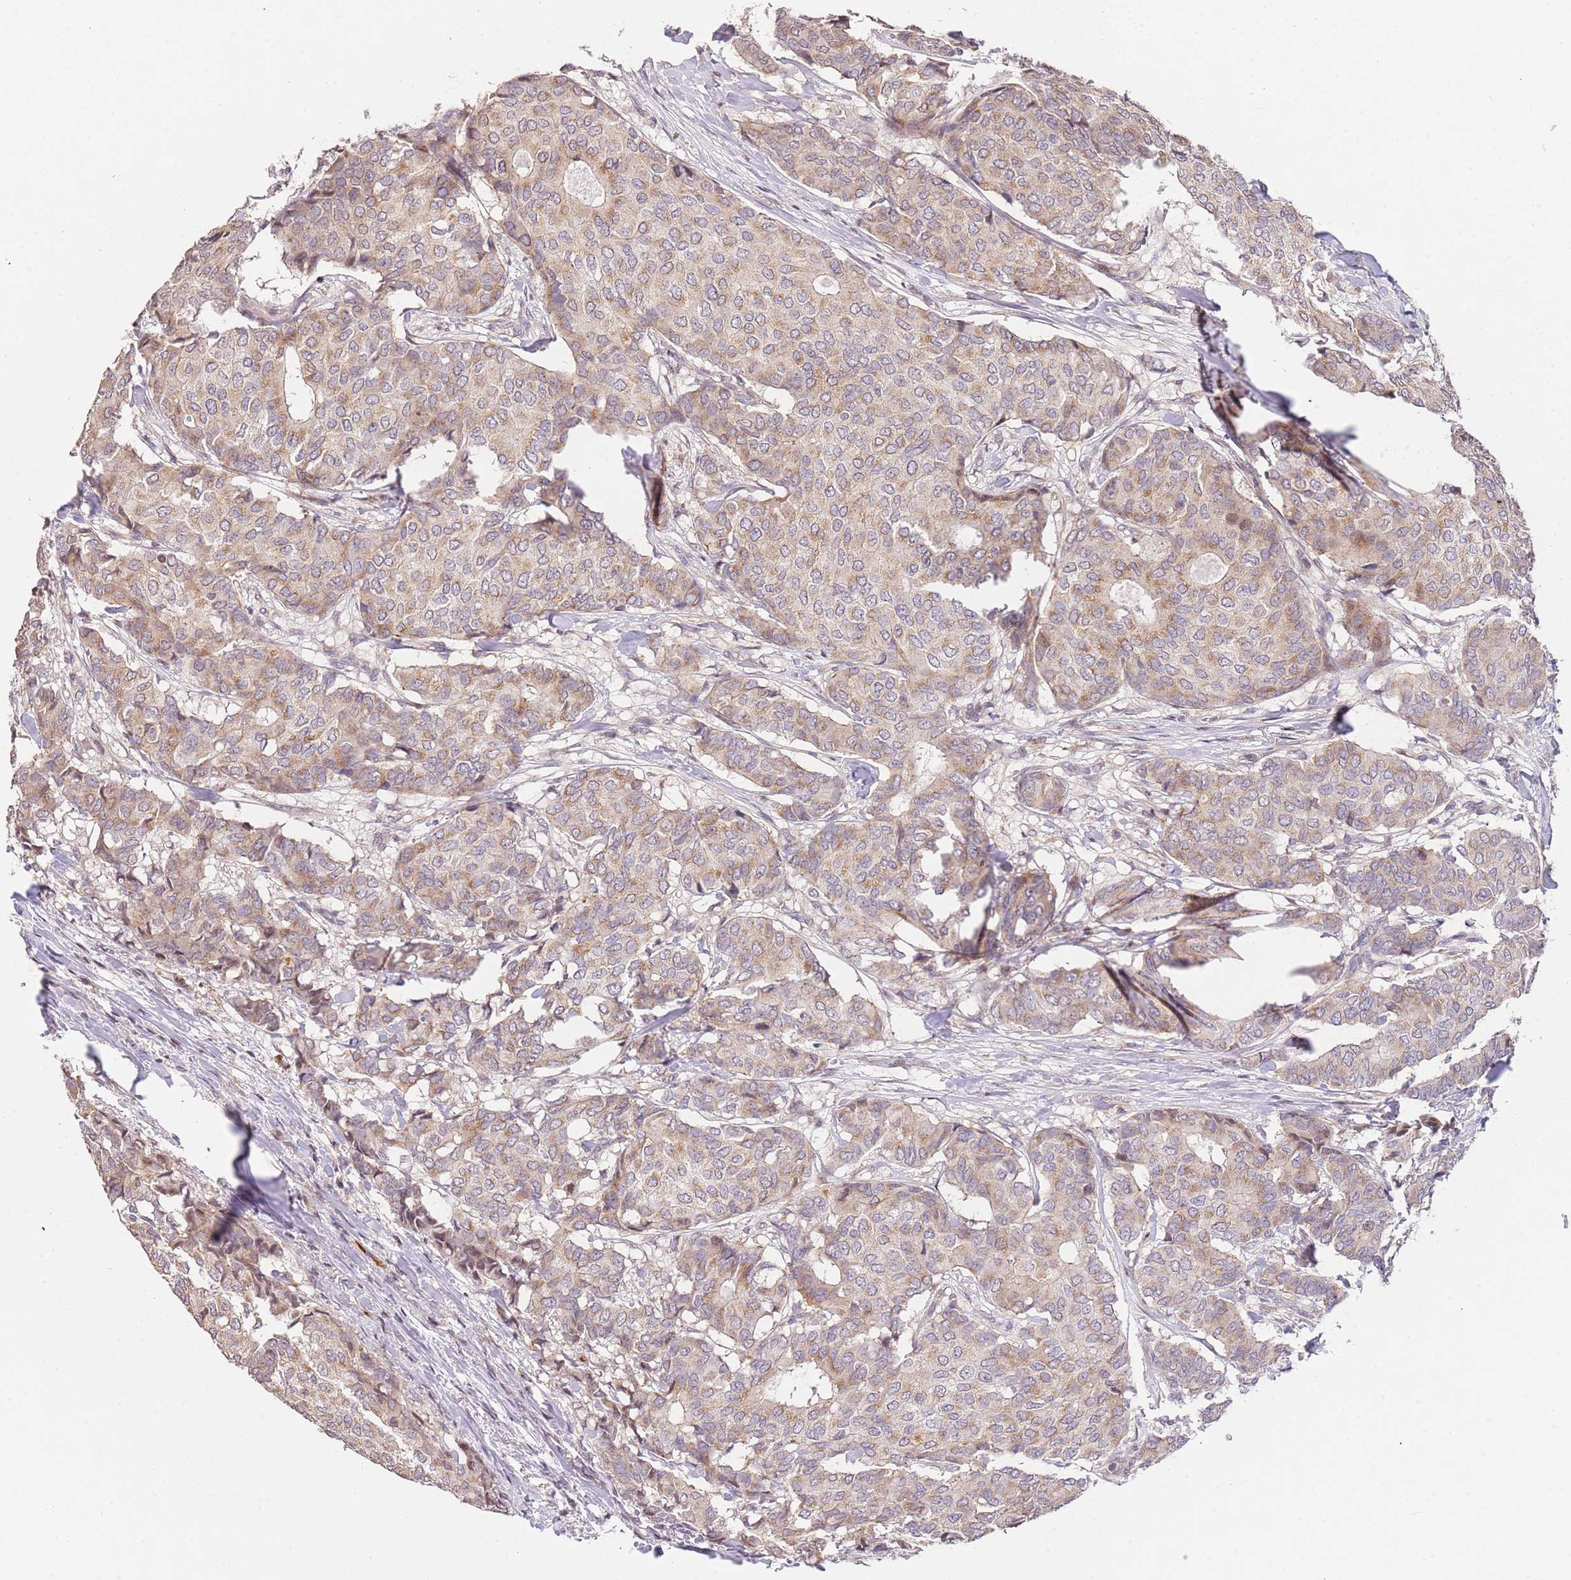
{"staining": {"intensity": "weak", "quantity": ">75%", "location": "cytoplasmic/membranous"}, "tissue": "breast cancer", "cell_type": "Tumor cells", "image_type": "cancer", "snomed": [{"axis": "morphology", "description": "Duct carcinoma"}, {"axis": "topography", "description": "Breast"}], "caption": "This is a micrograph of IHC staining of breast invasive ductal carcinoma, which shows weak staining in the cytoplasmic/membranous of tumor cells.", "gene": "SLC16A4", "patient": {"sex": "female", "age": 75}}